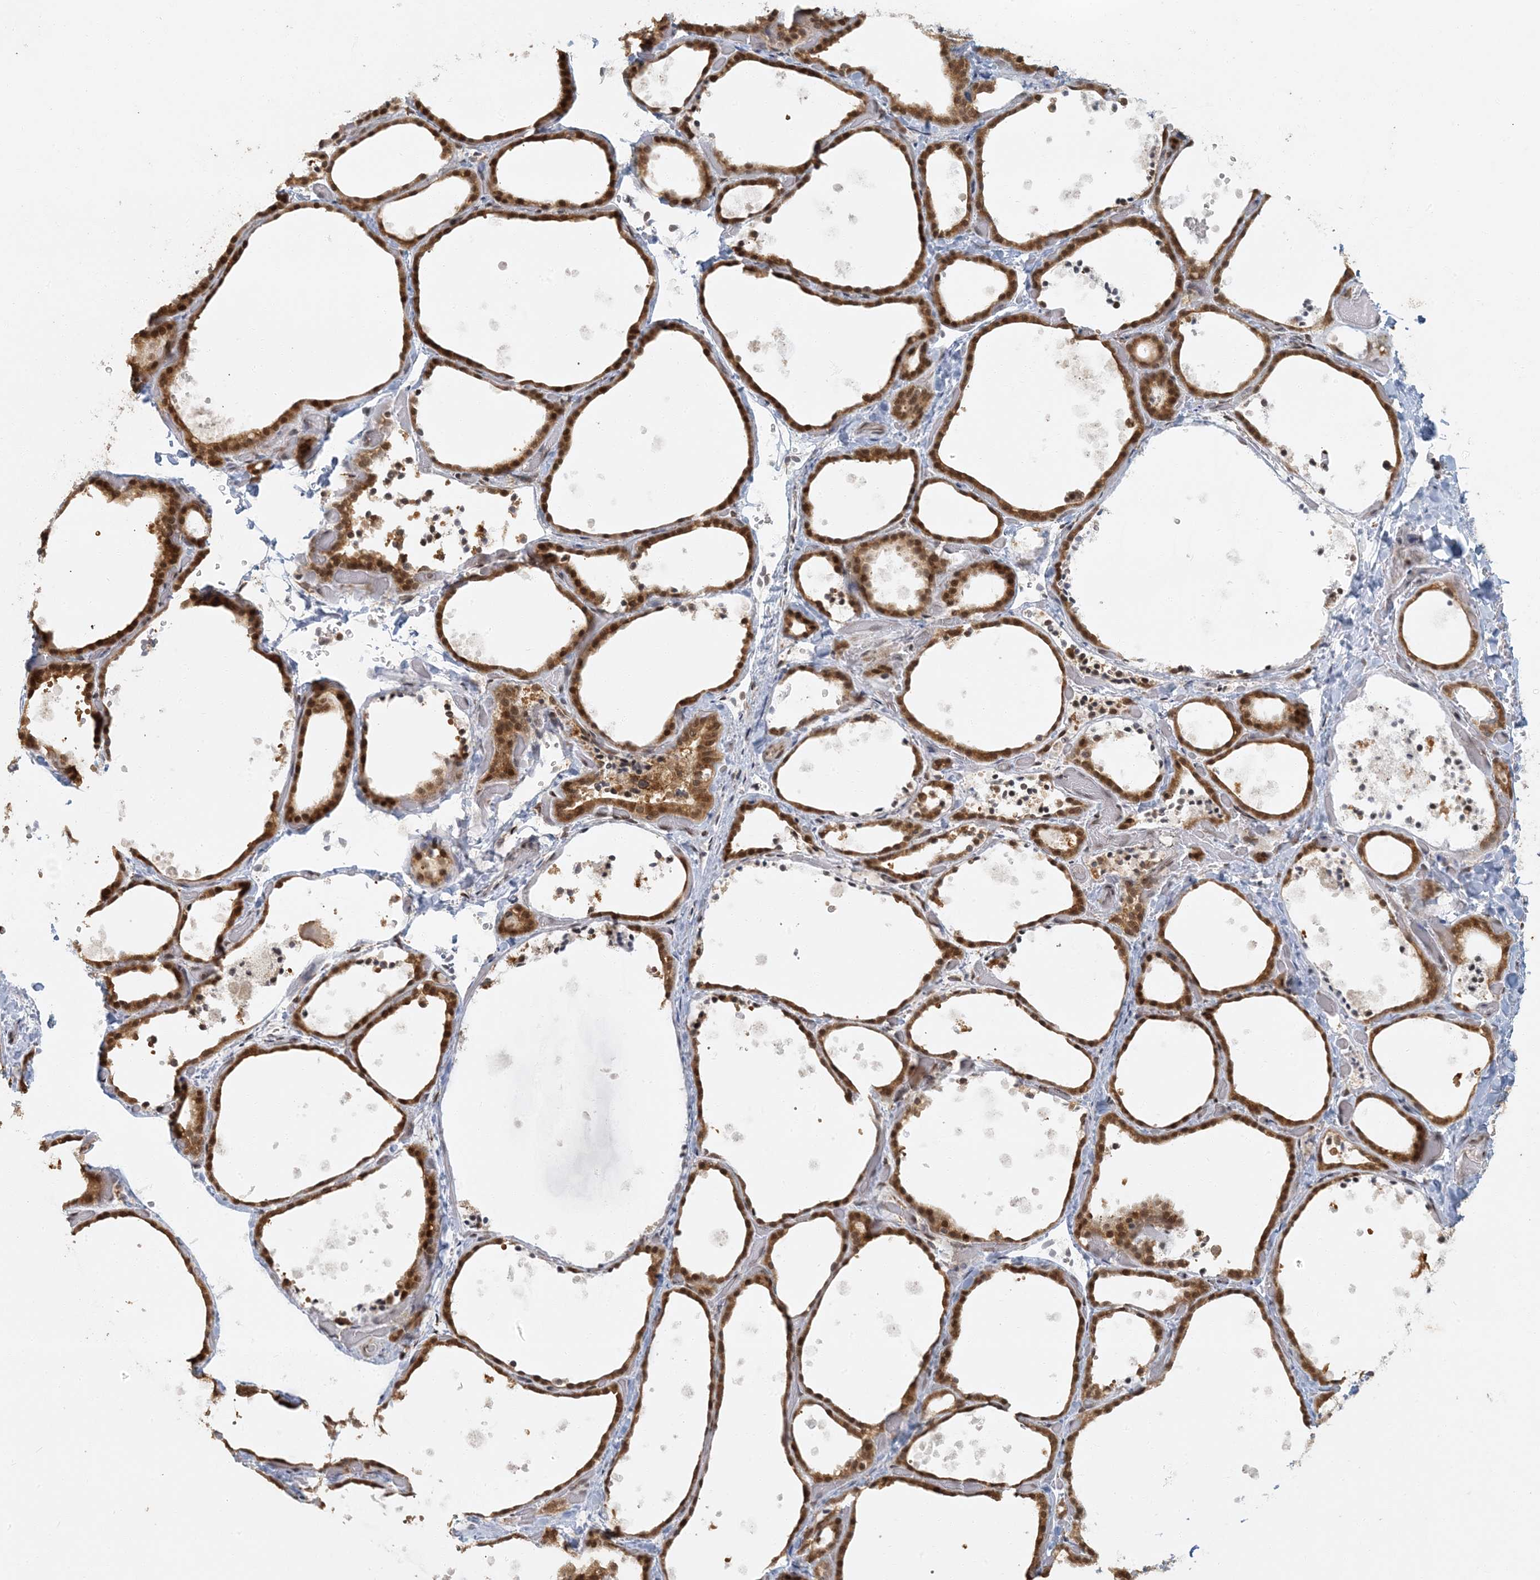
{"staining": {"intensity": "strong", "quantity": ">75%", "location": "cytoplasmic/membranous,nuclear"}, "tissue": "thyroid gland", "cell_type": "Glandular cells", "image_type": "normal", "snomed": [{"axis": "morphology", "description": "Normal tissue, NOS"}, {"axis": "topography", "description": "Thyroid gland"}], "caption": "Thyroid gland was stained to show a protein in brown. There is high levels of strong cytoplasmic/membranous,nuclear positivity in about >75% of glandular cells. (brown staining indicates protein expression, while blue staining denotes nuclei).", "gene": "AK9", "patient": {"sex": "female", "age": 44}}